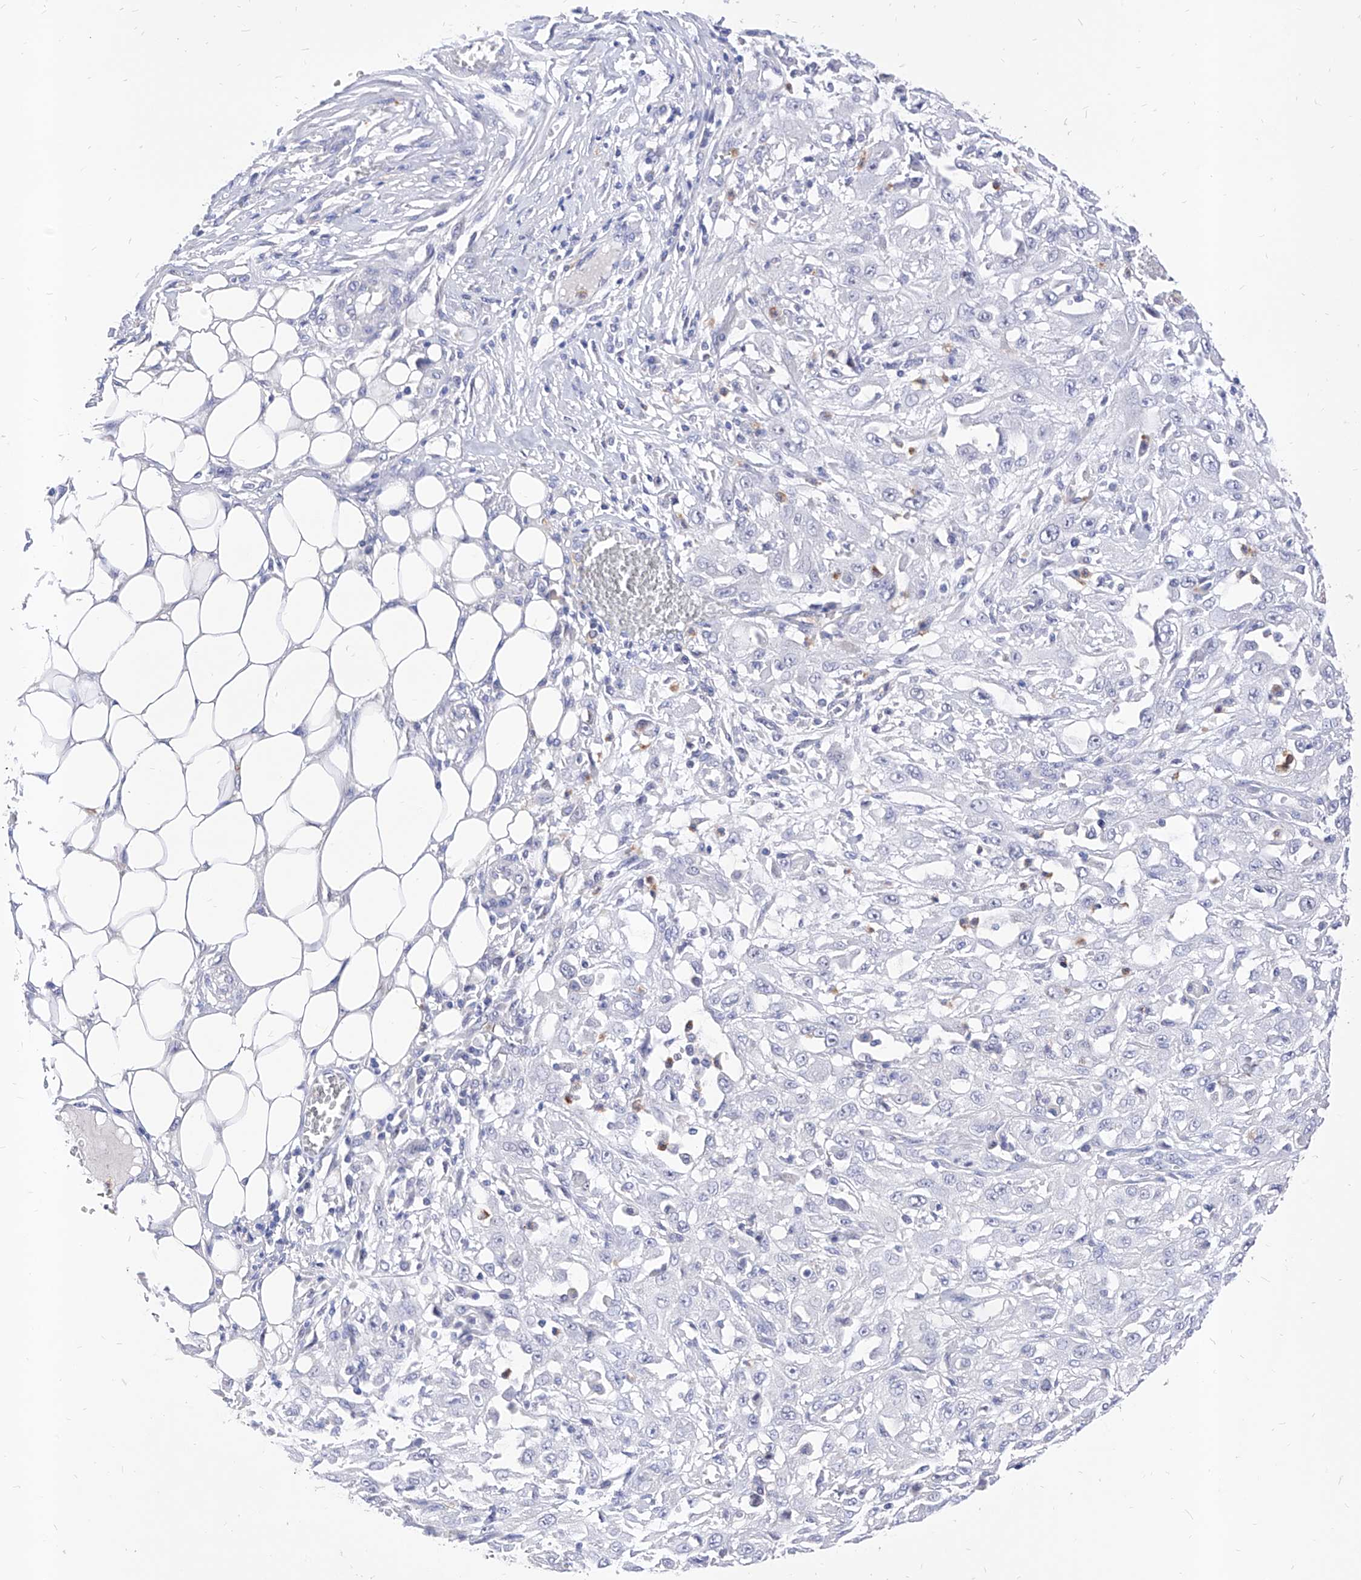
{"staining": {"intensity": "negative", "quantity": "none", "location": "none"}, "tissue": "skin cancer", "cell_type": "Tumor cells", "image_type": "cancer", "snomed": [{"axis": "morphology", "description": "Squamous cell carcinoma, NOS"}, {"axis": "morphology", "description": "Squamous cell carcinoma, metastatic, NOS"}, {"axis": "topography", "description": "Skin"}, {"axis": "topography", "description": "Lymph node"}], "caption": "Tumor cells show no significant protein expression in skin cancer.", "gene": "VAX1", "patient": {"sex": "male", "age": 75}}